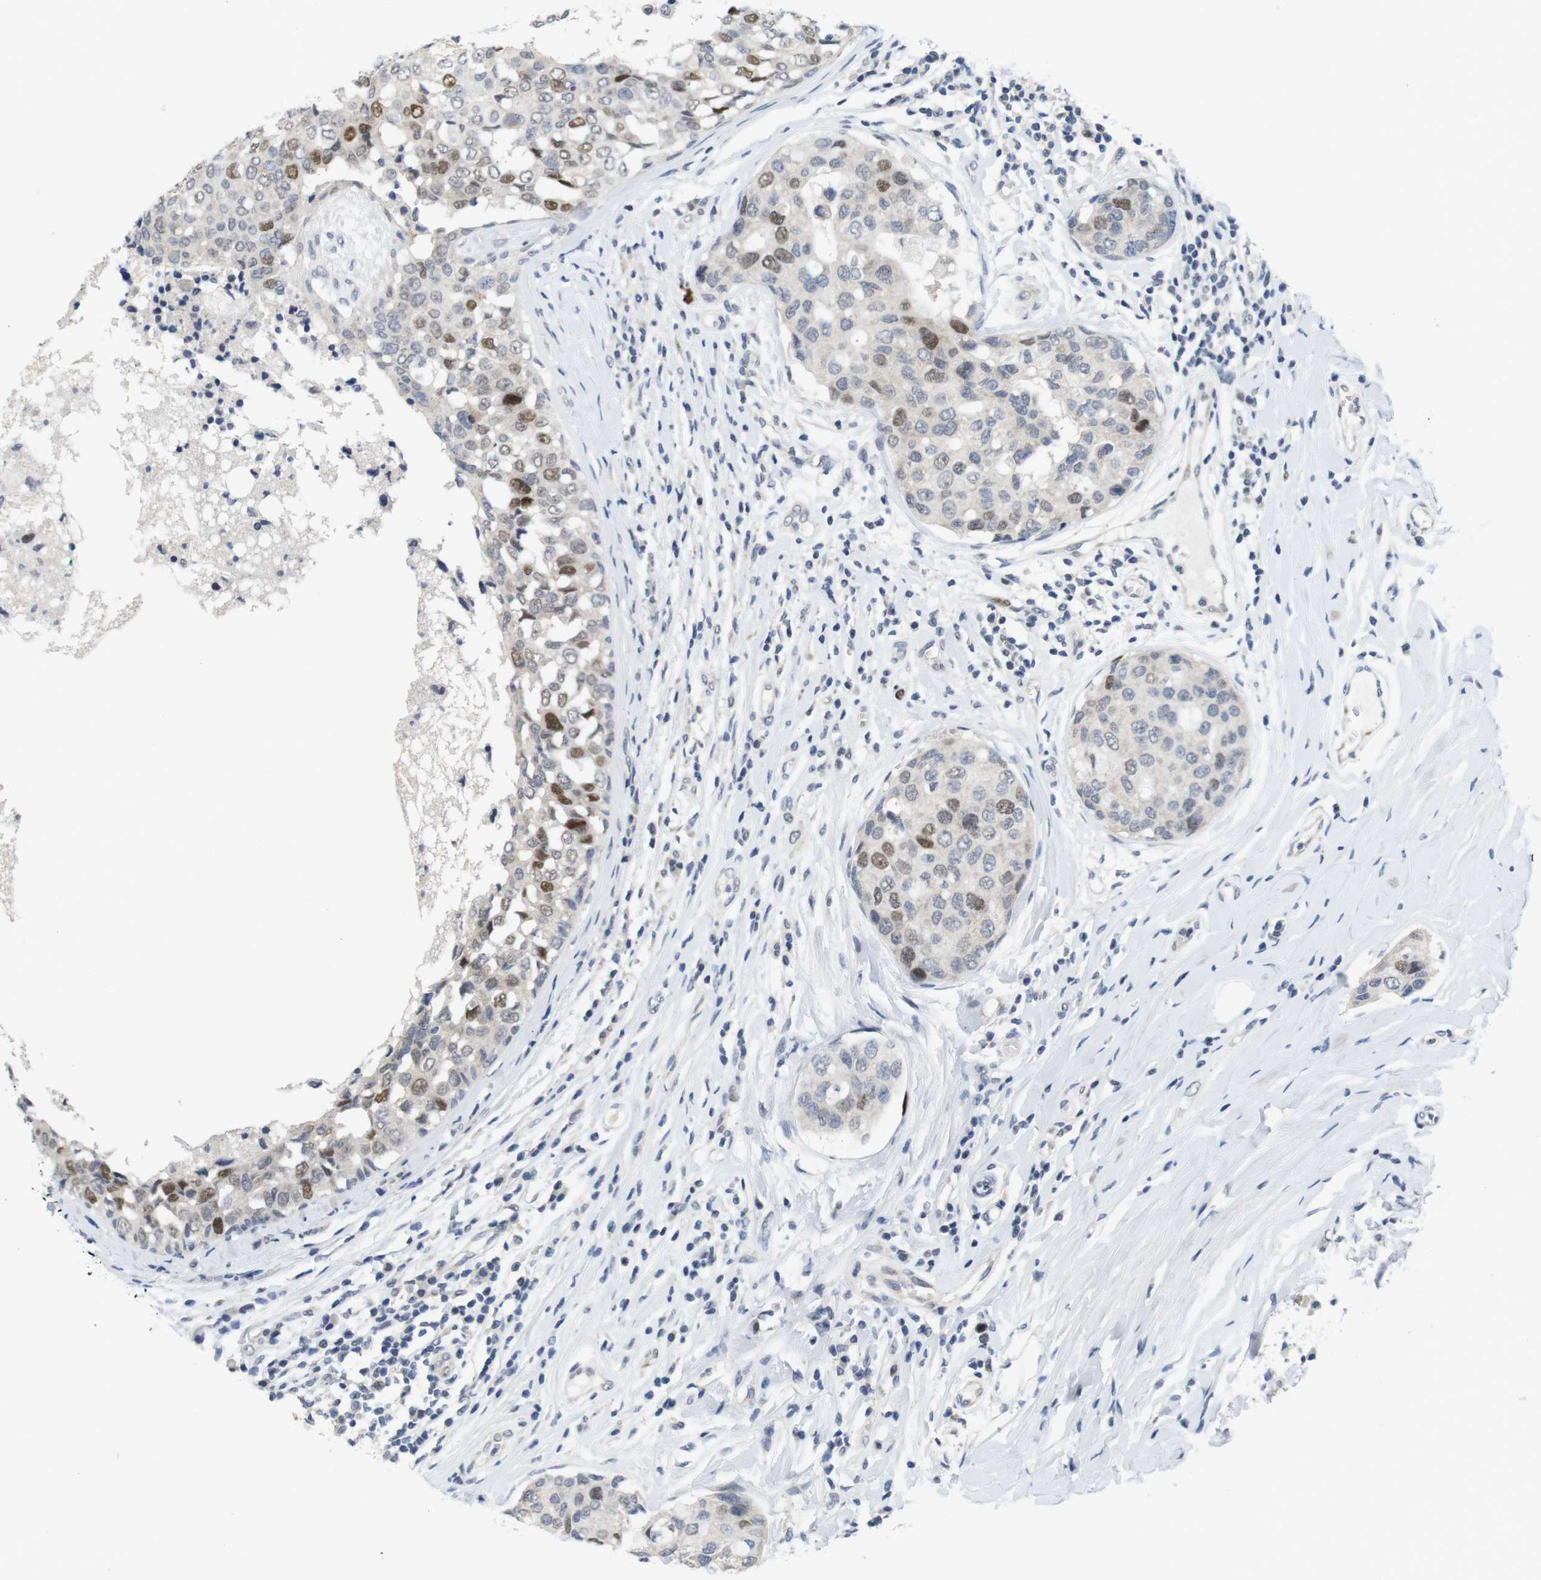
{"staining": {"intensity": "moderate", "quantity": "25%-75%", "location": "nuclear"}, "tissue": "breast cancer", "cell_type": "Tumor cells", "image_type": "cancer", "snomed": [{"axis": "morphology", "description": "Duct carcinoma"}, {"axis": "topography", "description": "Breast"}], "caption": "DAB (3,3'-diaminobenzidine) immunohistochemical staining of human breast cancer exhibits moderate nuclear protein positivity in approximately 25%-75% of tumor cells.", "gene": "SKP2", "patient": {"sex": "female", "age": 27}}